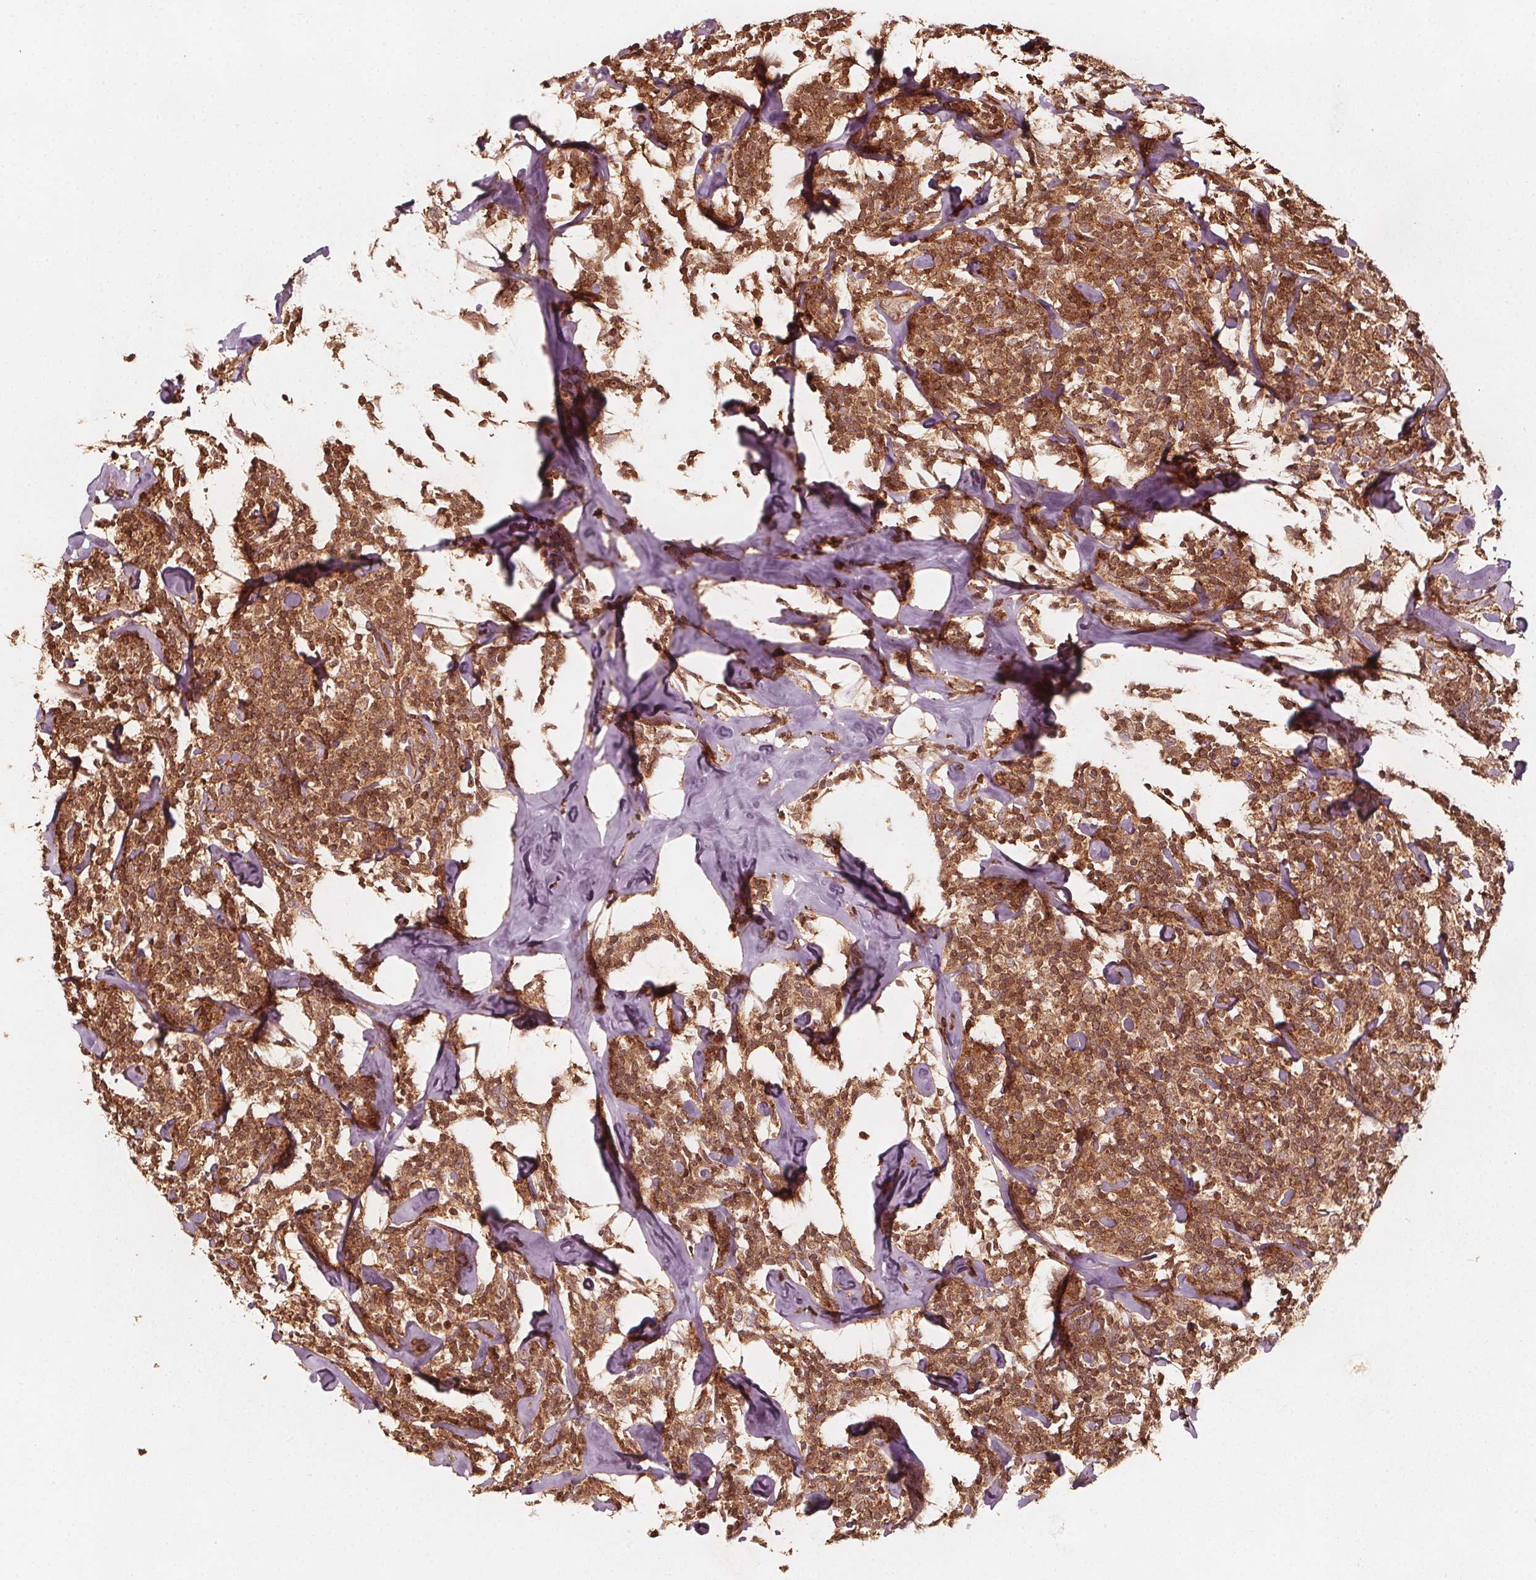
{"staining": {"intensity": "strong", "quantity": ">75%", "location": "cytoplasmic/membranous,nuclear"}, "tissue": "lymphoma", "cell_type": "Tumor cells", "image_type": "cancer", "snomed": [{"axis": "morphology", "description": "Malignant lymphoma, non-Hodgkin's type, Low grade"}, {"axis": "topography", "description": "Lymph node"}], "caption": "Strong cytoplasmic/membranous and nuclear staining is present in about >75% of tumor cells in lymphoma. (DAB IHC with brightfield microscopy, high magnification).", "gene": "AIP", "patient": {"sex": "female", "age": 56}}